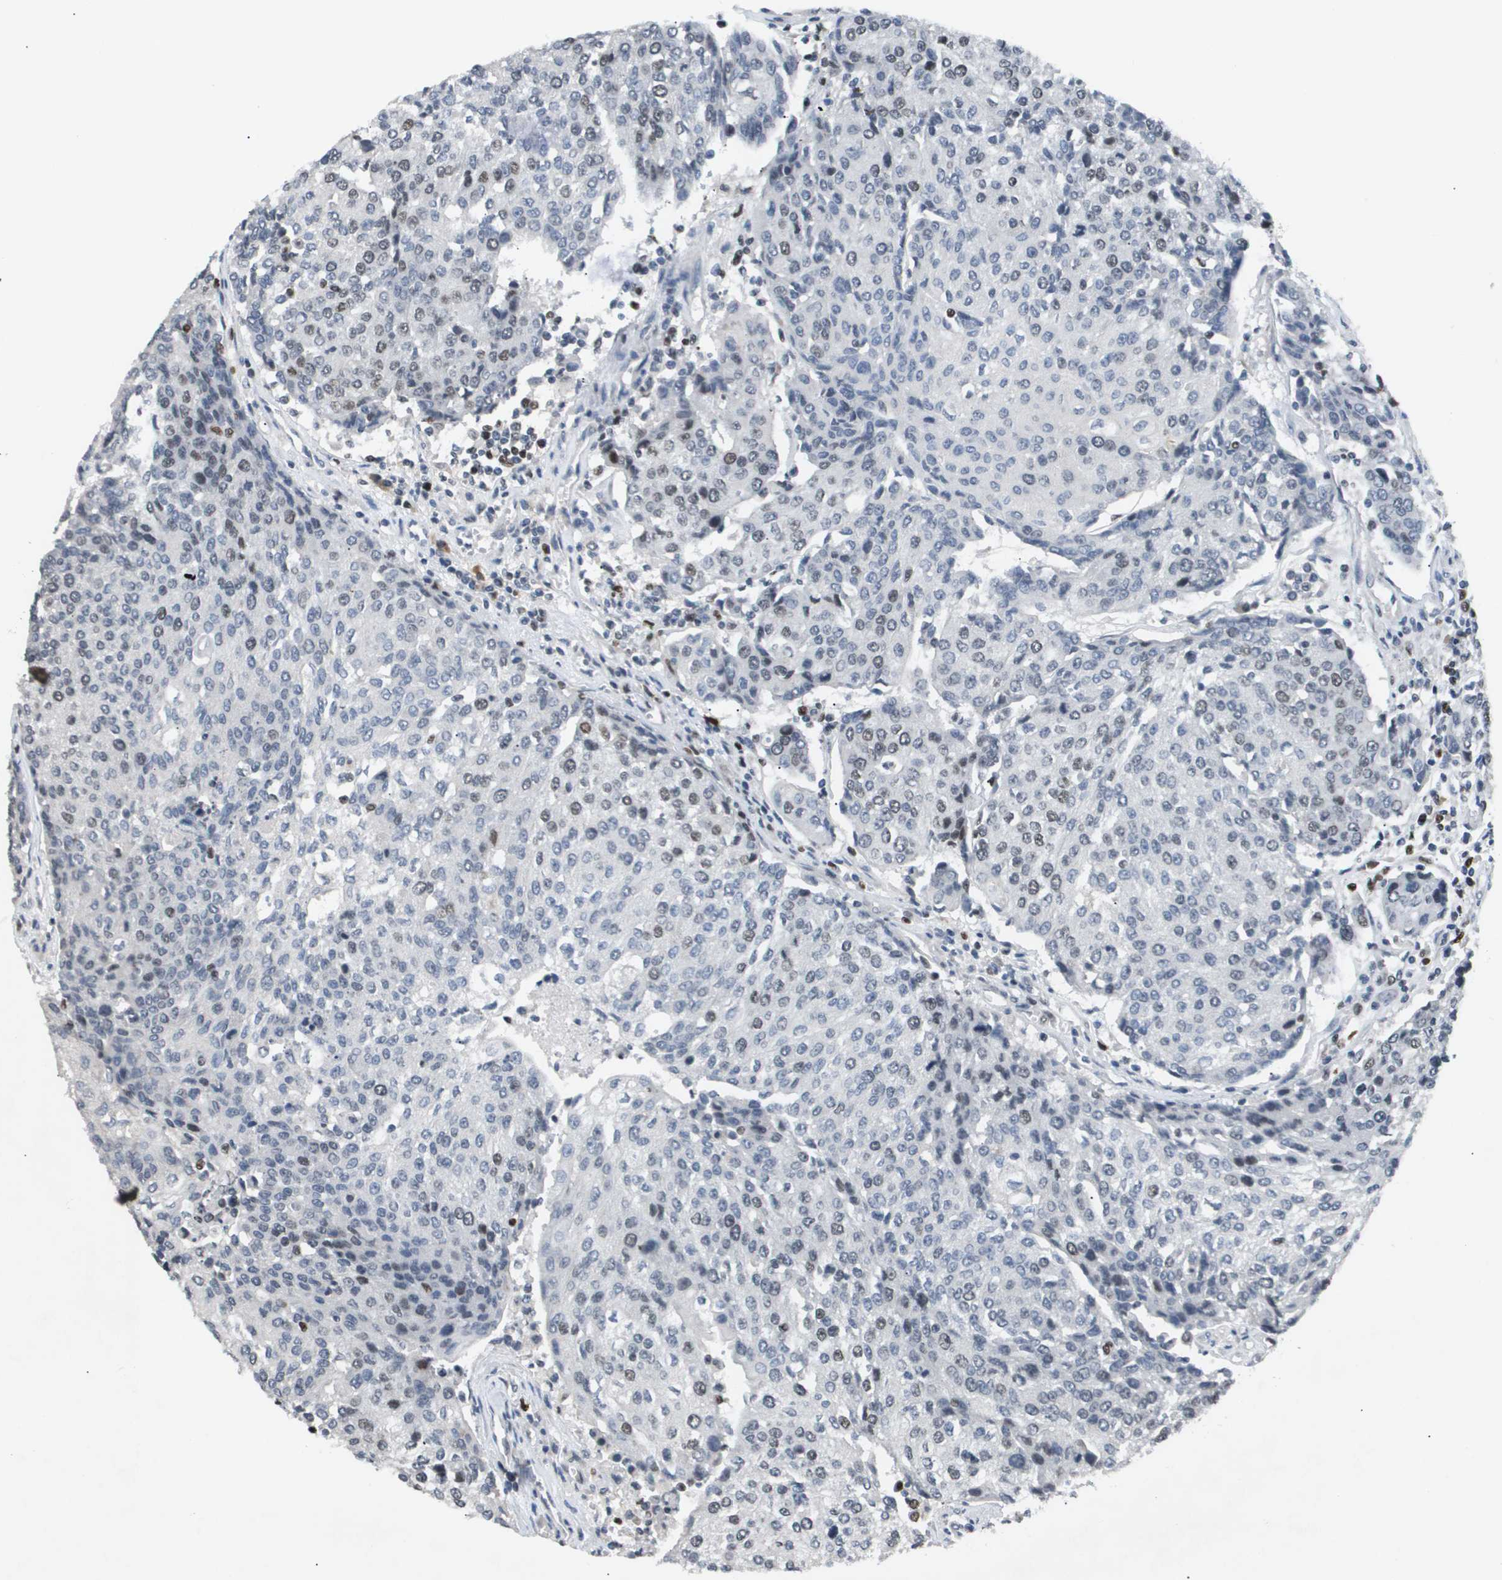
{"staining": {"intensity": "weak", "quantity": "<25%", "location": "nuclear"}, "tissue": "urothelial cancer", "cell_type": "Tumor cells", "image_type": "cancer", "snomed": [{"axis": "morphology", "description": "Urothelial carcinoma, High grade"}, {"axis": "topography", "description": "Urinary bladder"}], "caption": "High magnification brightfield microscopy of urothelial carcinoma (high-grade) stained with DAB (3,3'-diaminobenzidine) (brown) and counterstained with hematoxylin (blue): tumor cells show no significant positivity. Brightfield microscopy of IHC stained with DAB (brown) and hematoxylin (blue), captured at high magnification.", "gene": "ANAPC2", "patient": {"sex": "female", "age": 85}}